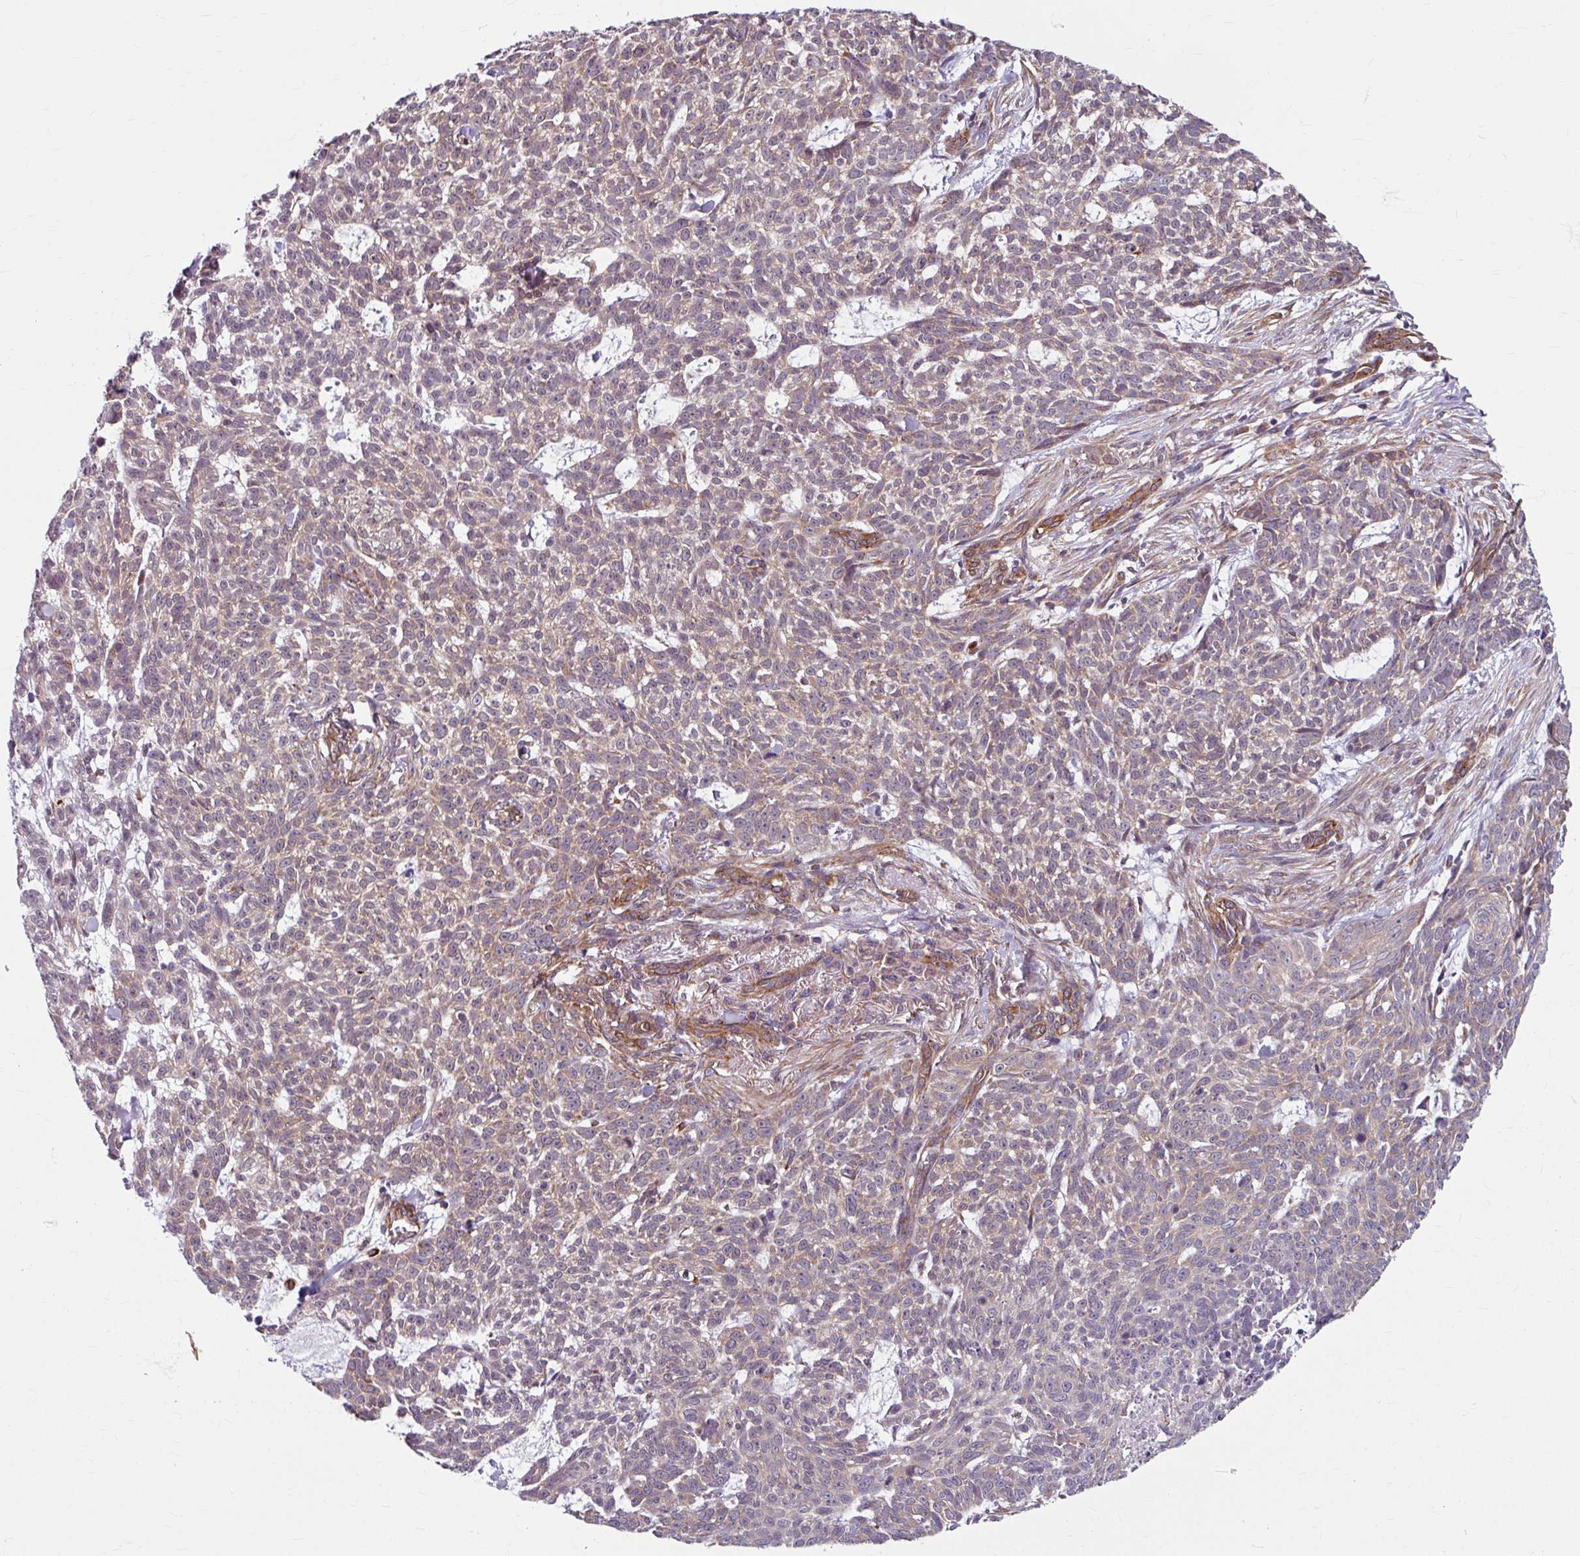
{"staining": {"intensity": "weak", "quantity": "25%-75%", "location": "cytoplasmic/membranous"}, "tissue": "skin cancer", "cell_type": "Tumor cells", "image_type": "cancer", "snomed": [{"axis": "morphology", "description": "Basal cell carcinoma"}, {"axis": "topography", "description": "Skin"}], "caption": "The photomicrograph displays a brown stain indicating the presence of a protein in the cytoplasmic/membranous of tumor cells in skin basal cell carcinoma.", "gene": "DAAM2", "patient": {"sex": "female", "age": 93}}